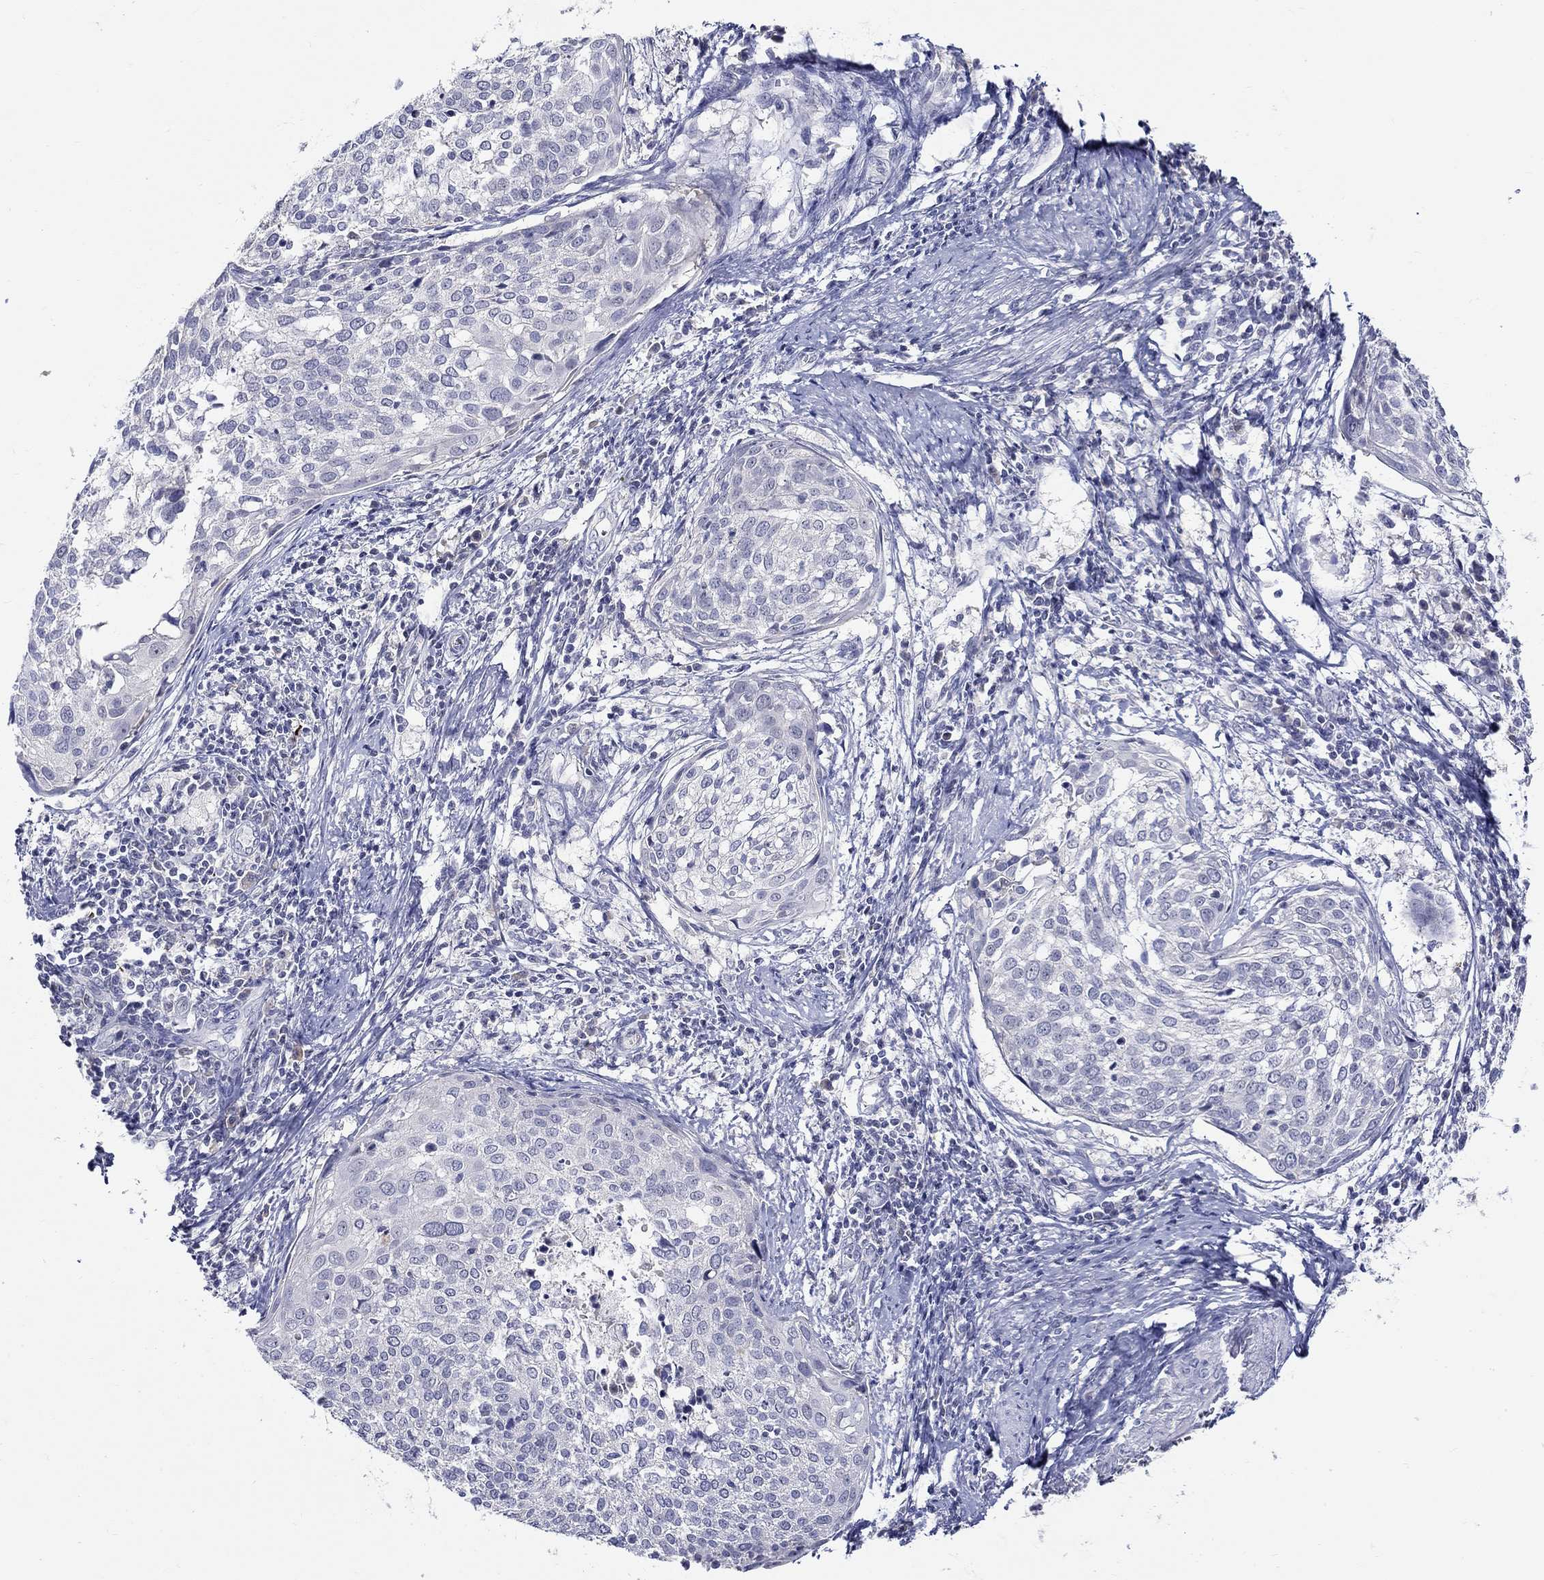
{"staining": {"intensity": "negative", "quantity": "none", "location": "none"}, "tissue": "cervical cancer", "cell_type": "Tumor cells", "image_type": "cancer", "snomed": [{"axis": "morphology", "description": "Squamous cell carcinoma, NOS"}, {"axis": "topography", "description": "Cervix"}], "caption": "Immunohistochemistry image of neoplastic tissue: squamous cell carcinoma (cervical) stained with DAB (3,3'-diaminobenzidine) demonstrates no significant protein staining in tumor cells.", "gene": "SLC30A3", "patient": {"sex": "female", "age": 39}}